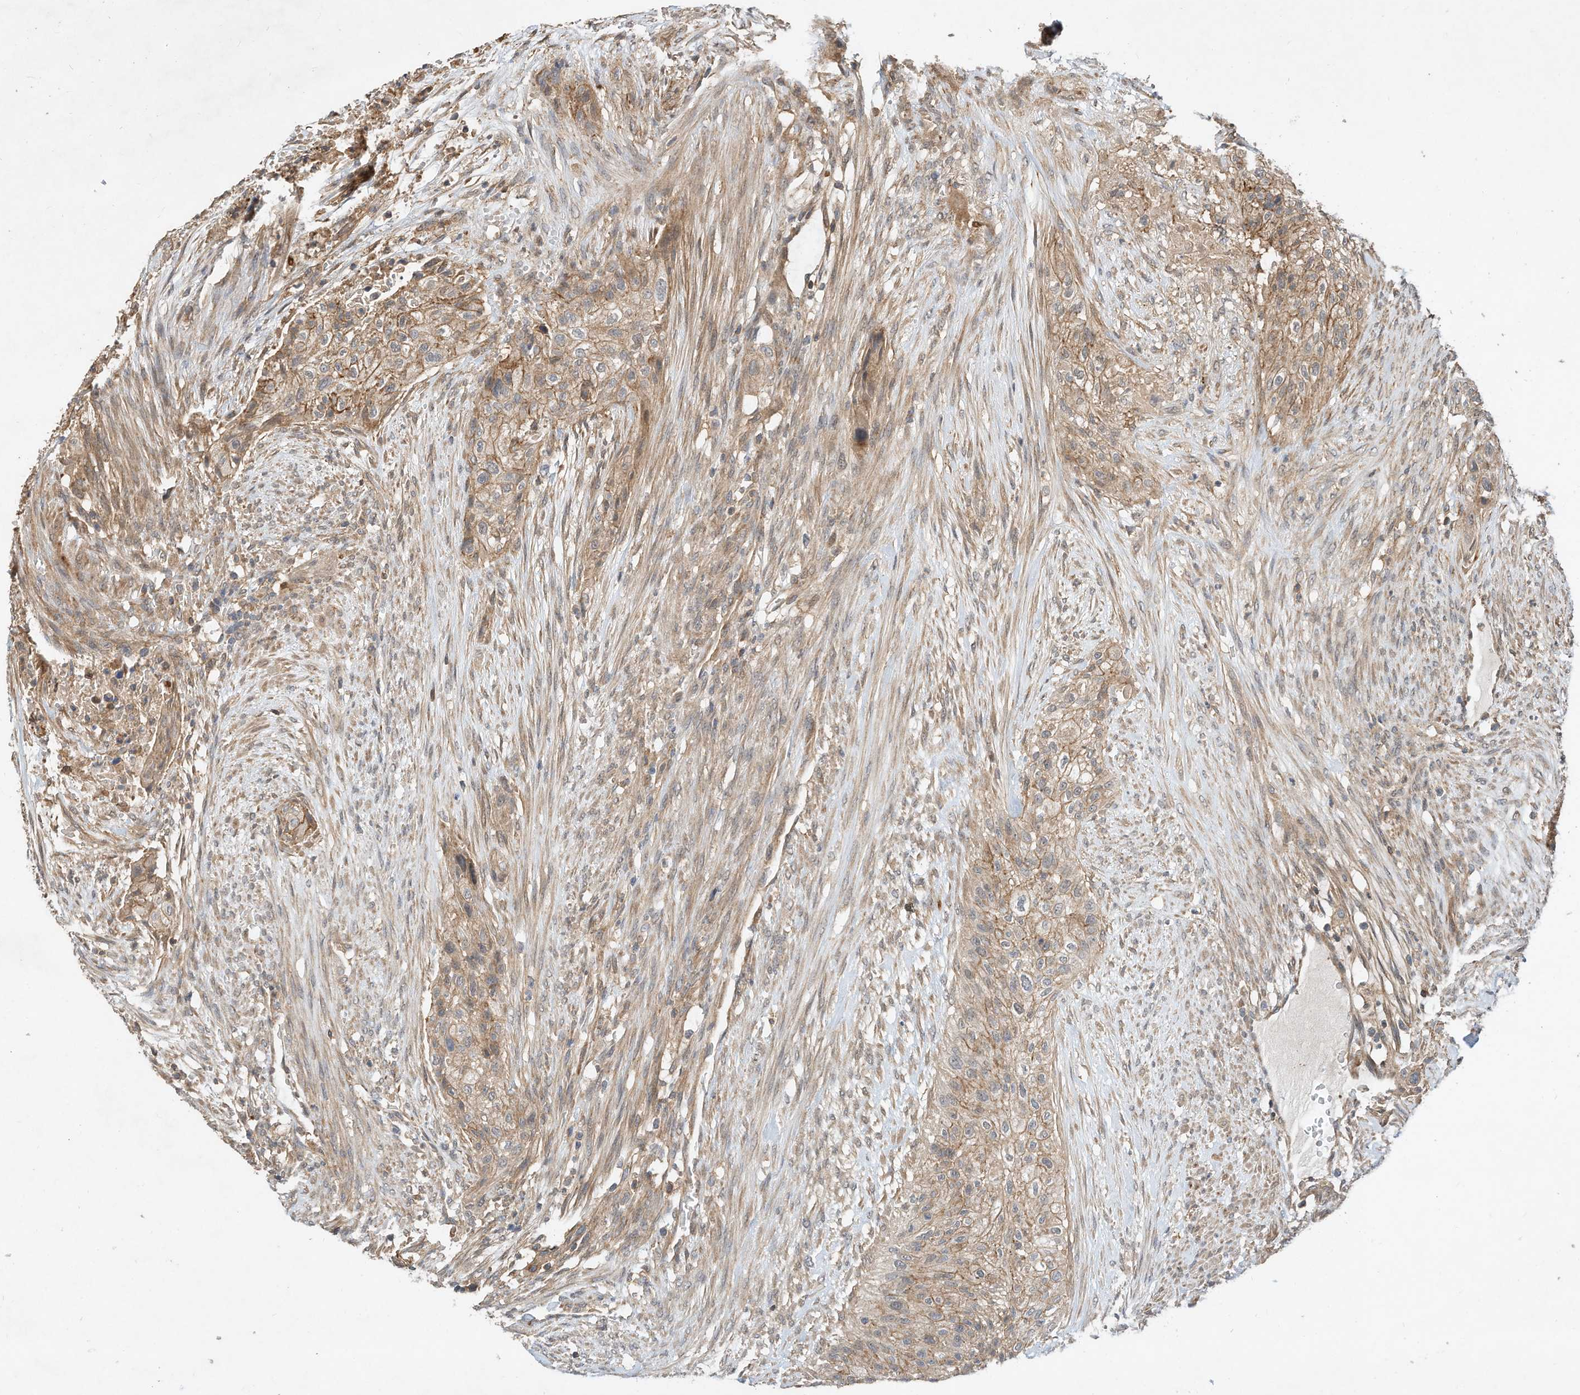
{"staining": {"intensity": "moderate", "quantity": ">75%", "location": "cytoplasmic/membranous"}, "tissue": "urothelial cancer", "cell_type": "Tumor cells", "image_type": "cancer", "snomed": [{"axis": "morphology", "description": "Urothelial carcinoma, High grade"}, {"axis": "topography", "description": "Urinary bladder"}], "caption": "An IHC image of neoplastic tissue is shown. Protein staining in brown shows moderate cytoplasmic/membranous positivity in urothelial cancer within tumor cells. The protein of interest is shown in brown color, while the nuclei are stained blue.", "gene": "CPAMD8", "patient": {"sex": "male", "age": 35}}